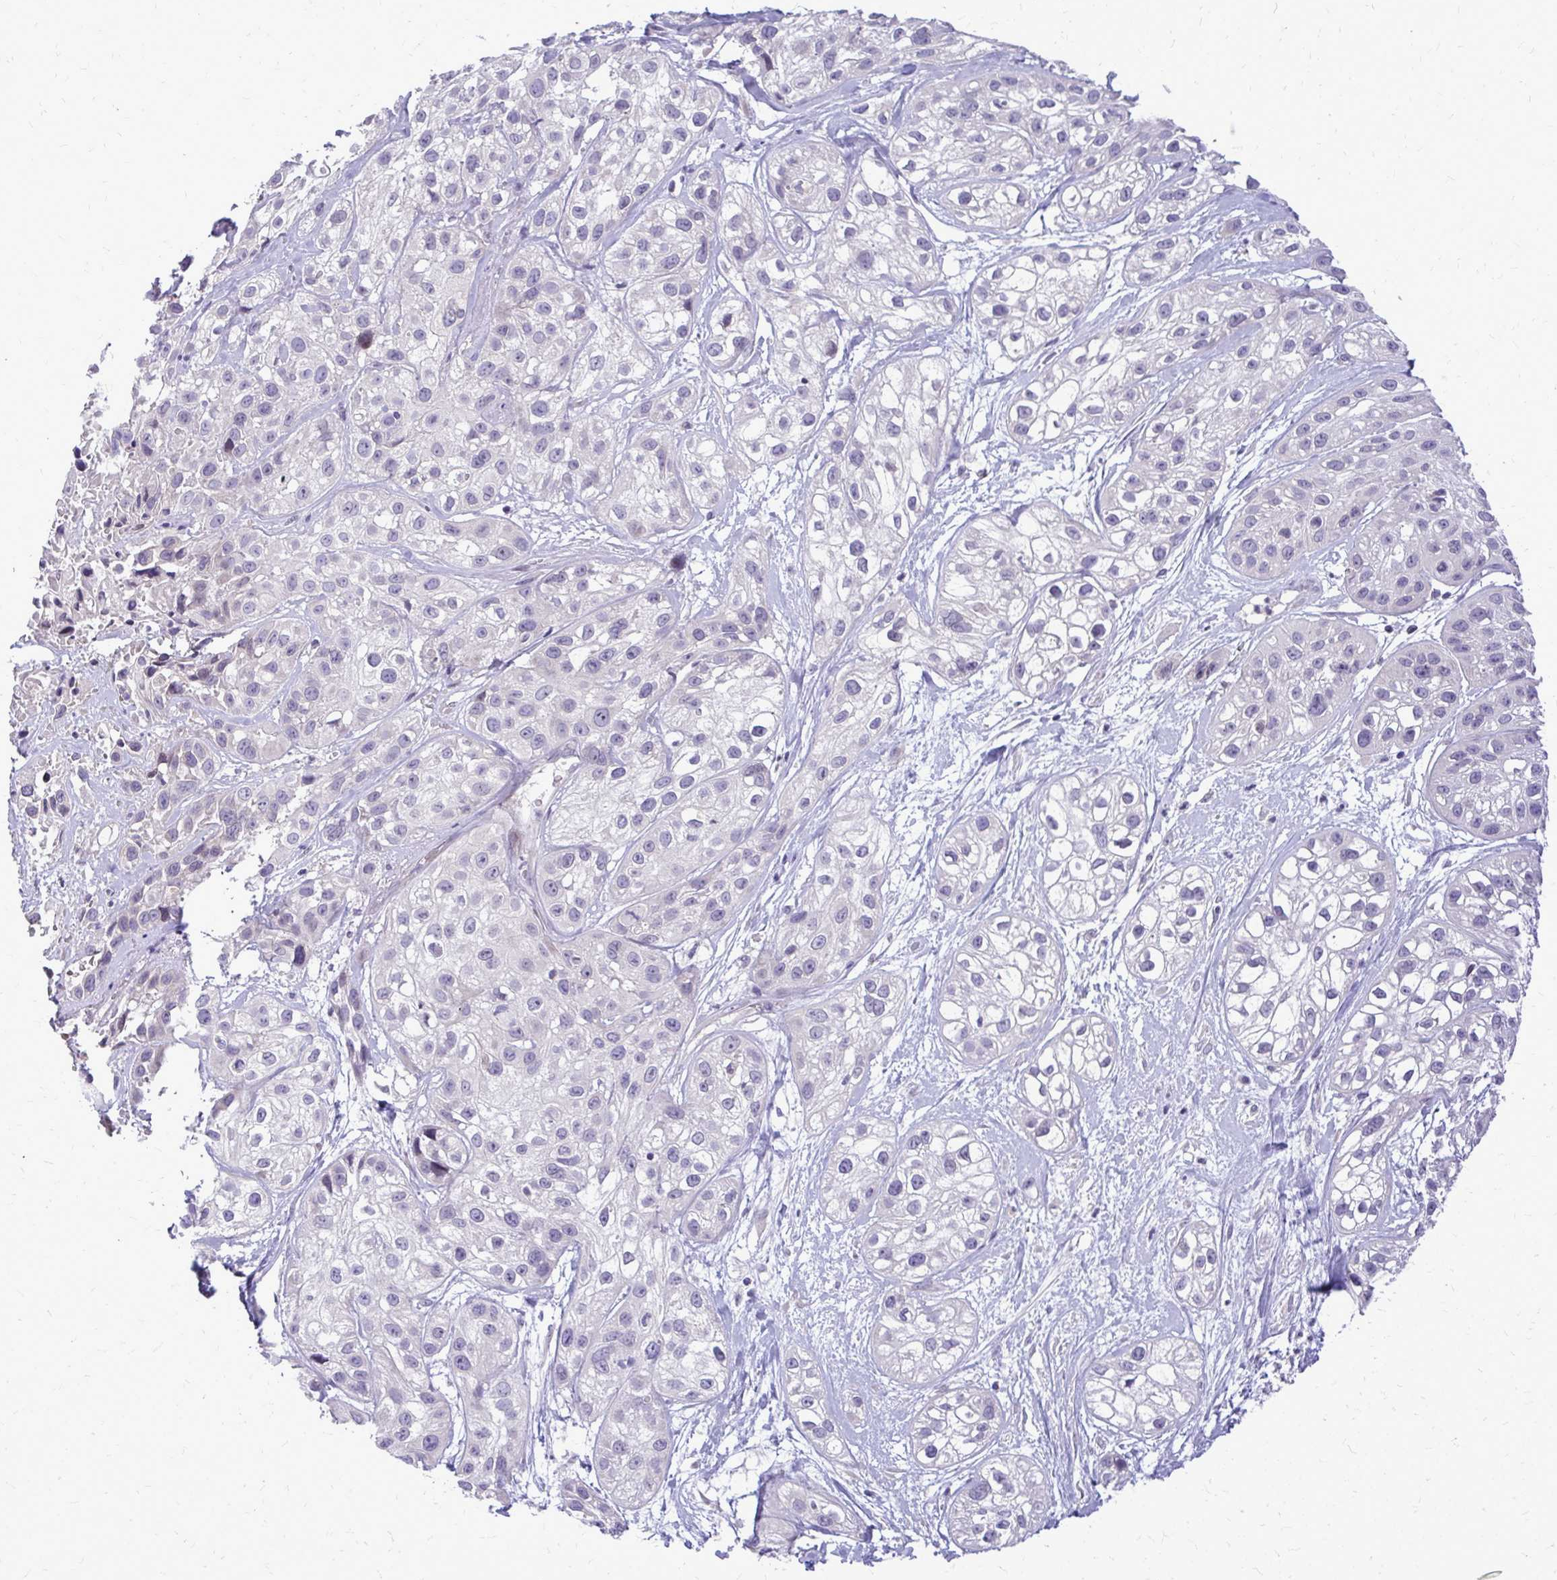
{"staining": {"intensity": "negative", "quantity": "none", "location": "none"}, "tissue": "skin cancer", "cell_type": "Tumor cells", "image_type": "cancer", "snomed": [{"axis": "morphology", "description": "Squamous cell carcinoma, NOS"}, {"axis": "topography", "description": "Skin"}], "caption": "Immunohistochemistry (IHC) histopathology image of neoplastic tissue: skin squamous cell carcinoma stained with DAB shows no significant protein staining in tumor cells.", "gene": "DPY19L1", "patient": {"sex": "male", "age": 82}}